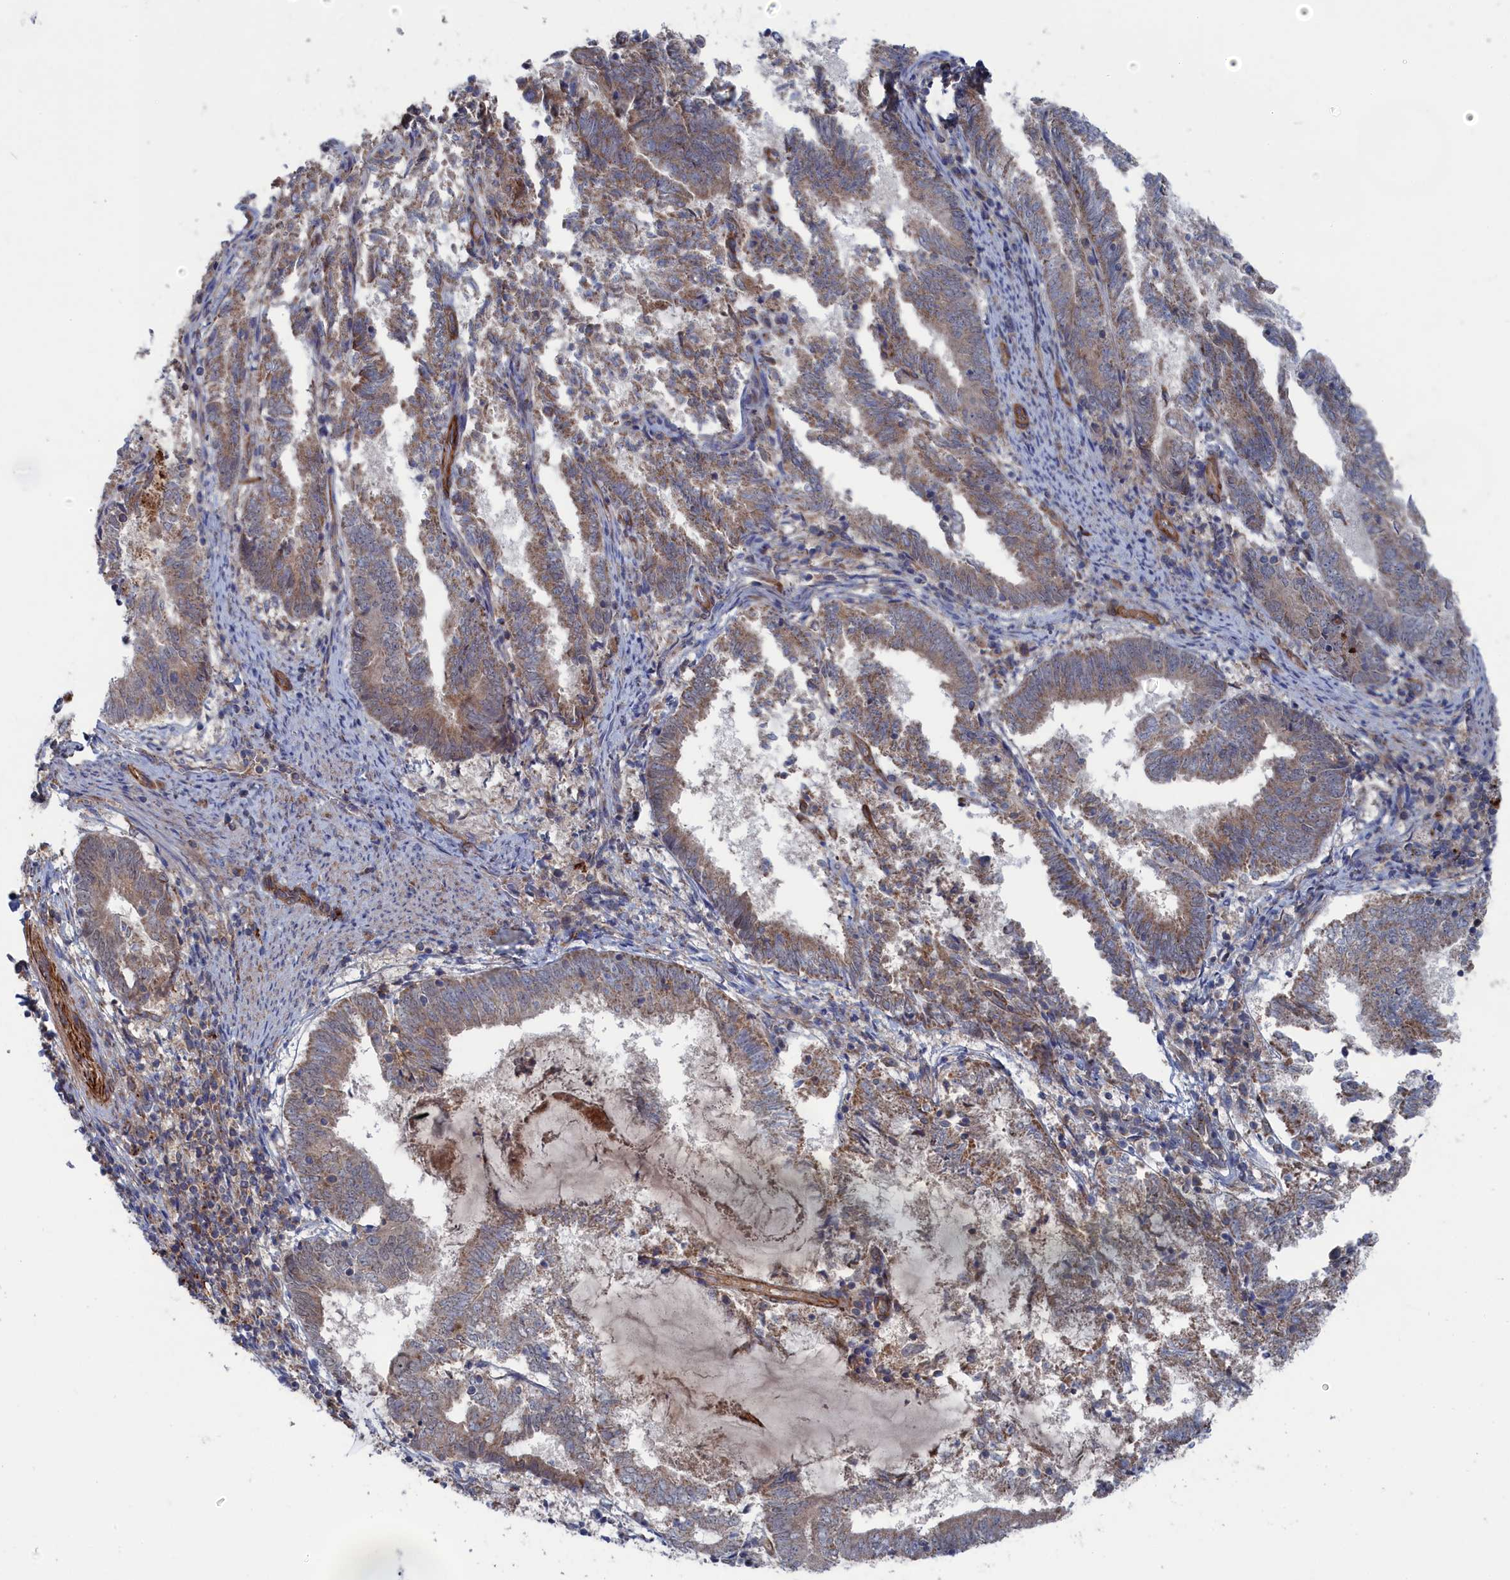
{"staining": {"intensity": "moderate", "quantity": "25%-75%", "location": "cytoplasmic/membranous"}, "tissue": "endometrial cancer", "cell_type": "Tumor cells", "image_type": "cancer", "snomed": [{"axis": "morphology", "description": "Adenocarcinoma, NOS"}, {"axis": "topography", "description": "Endometrium"}], "caption": "Protein staining of endometrial cancer tissue shows moderate cytoplasmic/membranous expression in about 25%-75% of tumor cells. (Brightfield microscopy of DAB IHC at high magnification).", "gene": "FILIP1L", "patient": {"sex": "female", "age": 80}}